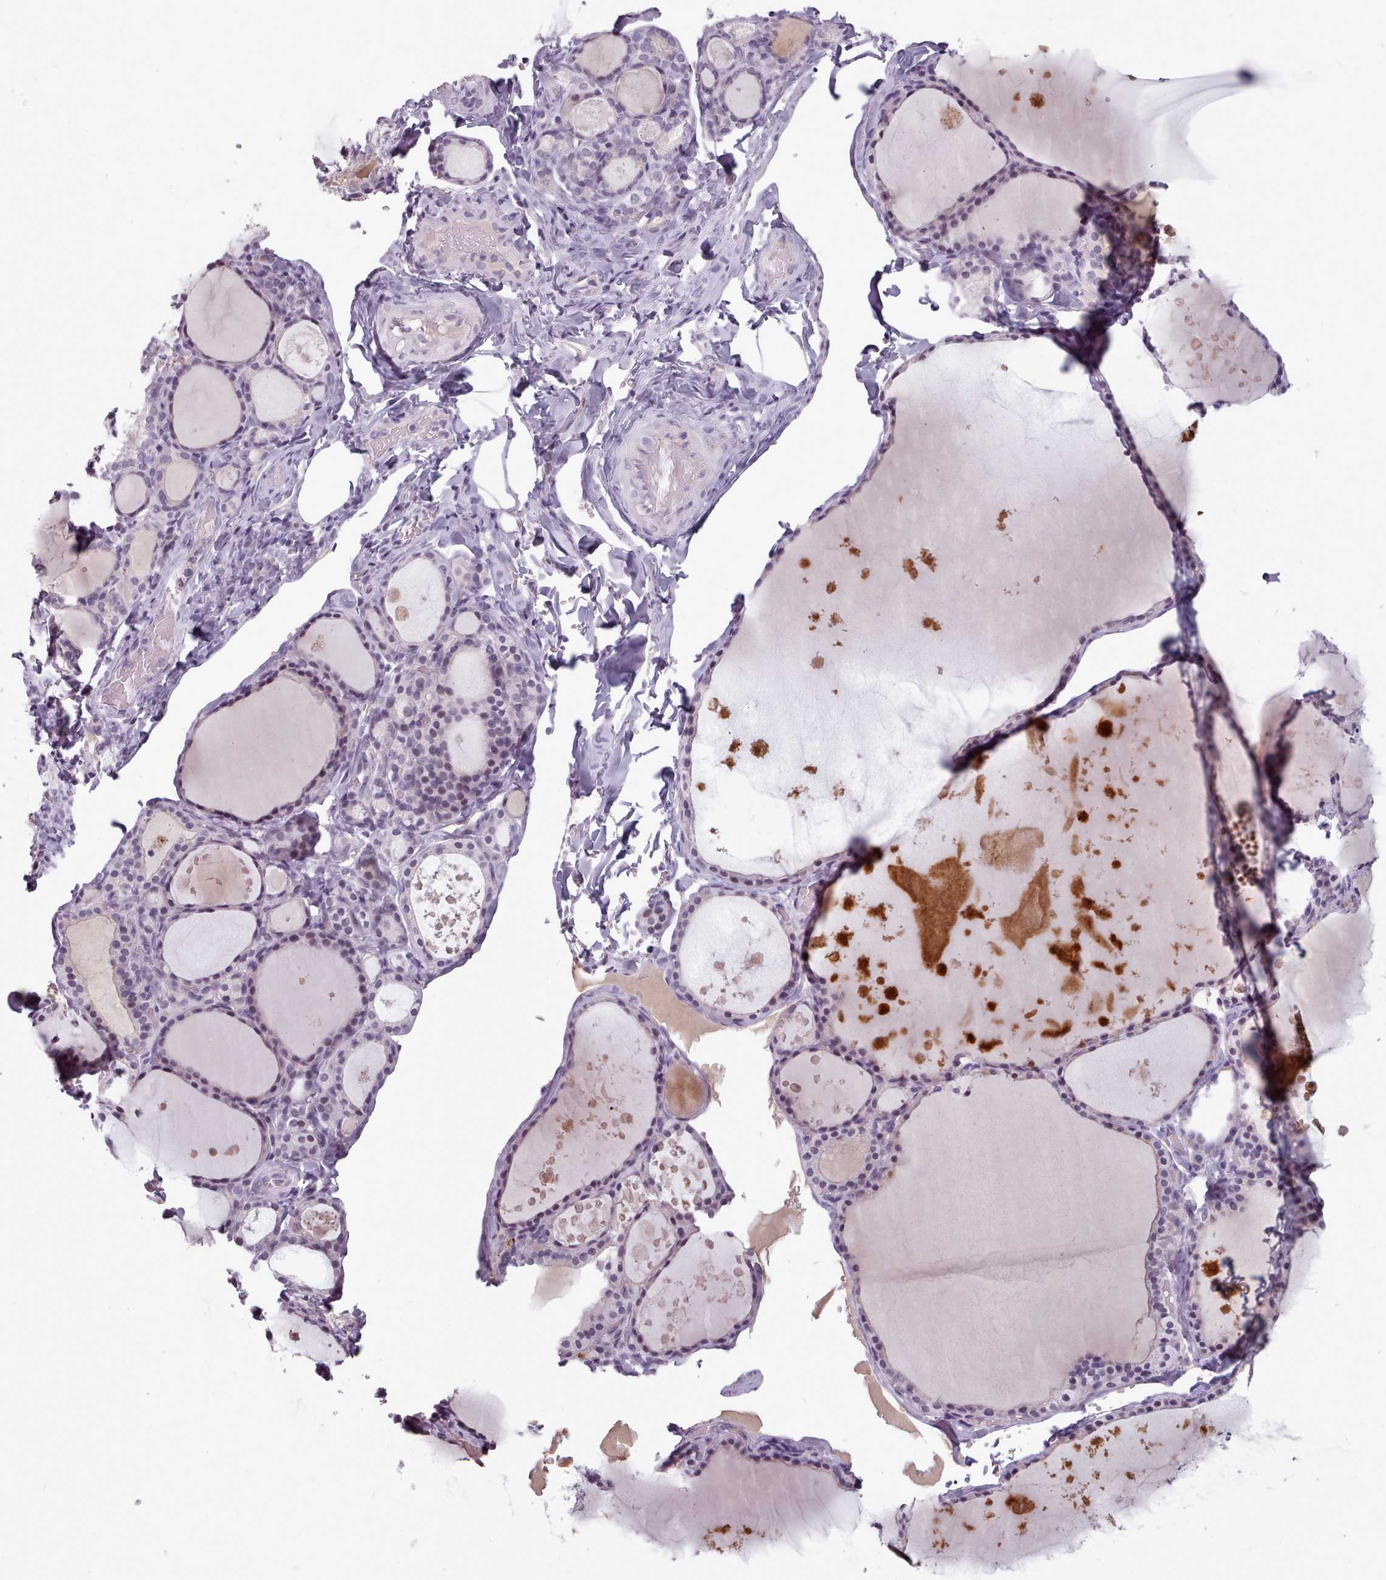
{"staining": {"intensity": "negative", "quantity": "none", "location": "none"}, "tissue": "thyroid gland", "cell_type": "Glandular cells", "image_type": "normal", "snomed": [{"axis": "morphology", "description": "Normal tissue, NOS"}, {"axis": "topography", "description": "Thyroid gland"}], "caption": "This is a histopathology image of IHC staining of unremarkable thyroid gland, which shows no positivity in glandular cells. The staining was performed using DAB to visualize the protein expression in brown, while the nuclei were stained in blue with hematoxylin (Magnification: 20x).", "gene": "PBX4", "patient": {"sex": "male", "age": 56}}